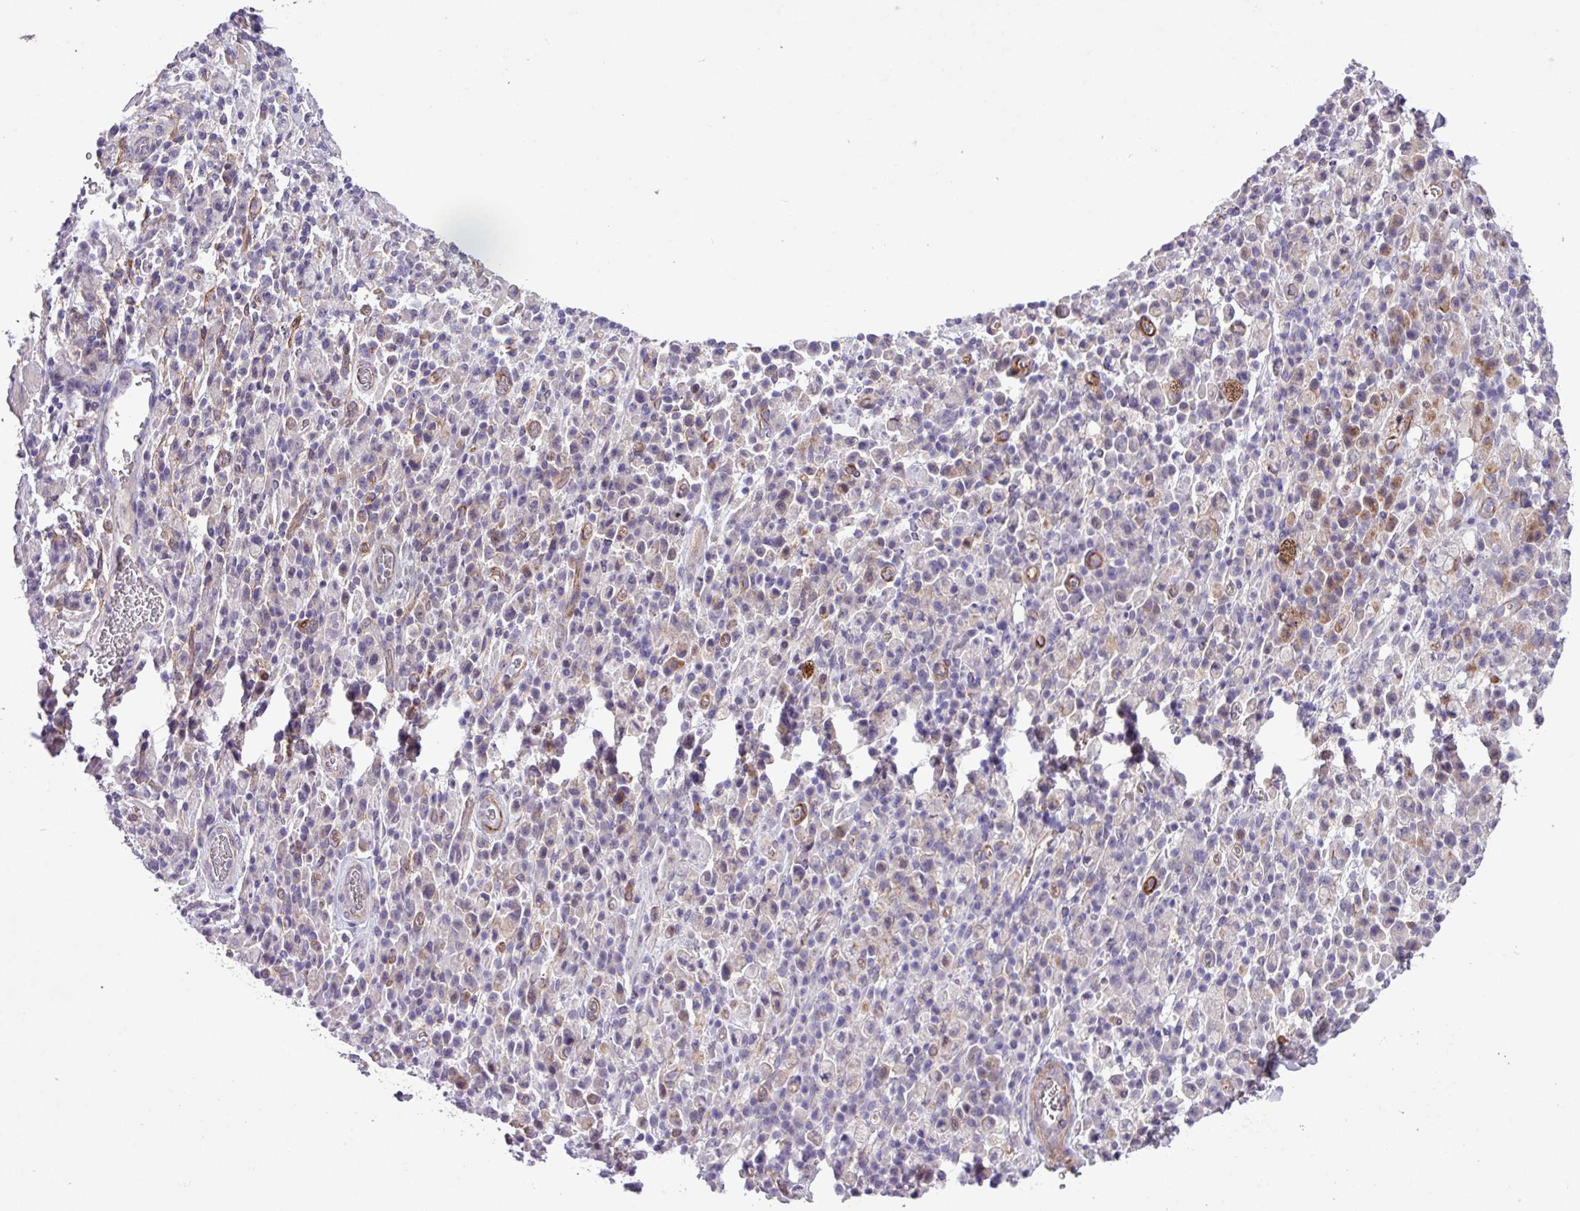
{"staining": {"intensity": "negative", "quantity": "none", "location": "none"}, "tissue": "stomach cancer", "cell_type": "Tumor cells", "image_type": "cancer", "snomed": [{"axis": "morphology", "description": "Adenocarcinoma, NOS"}, {"axis": "topography", "description": "Stomach"}], "caption": "Immunohistochemistry histopathology image of neoplastic tissue: stomach cancer (adenocarcinoma) stained with DAB (3,3'-diaminobenzidine) demonstrates no significant protein staining in tumor cells.", "gene": "CD248", "patient": {"sex": "male", "age": 77}}